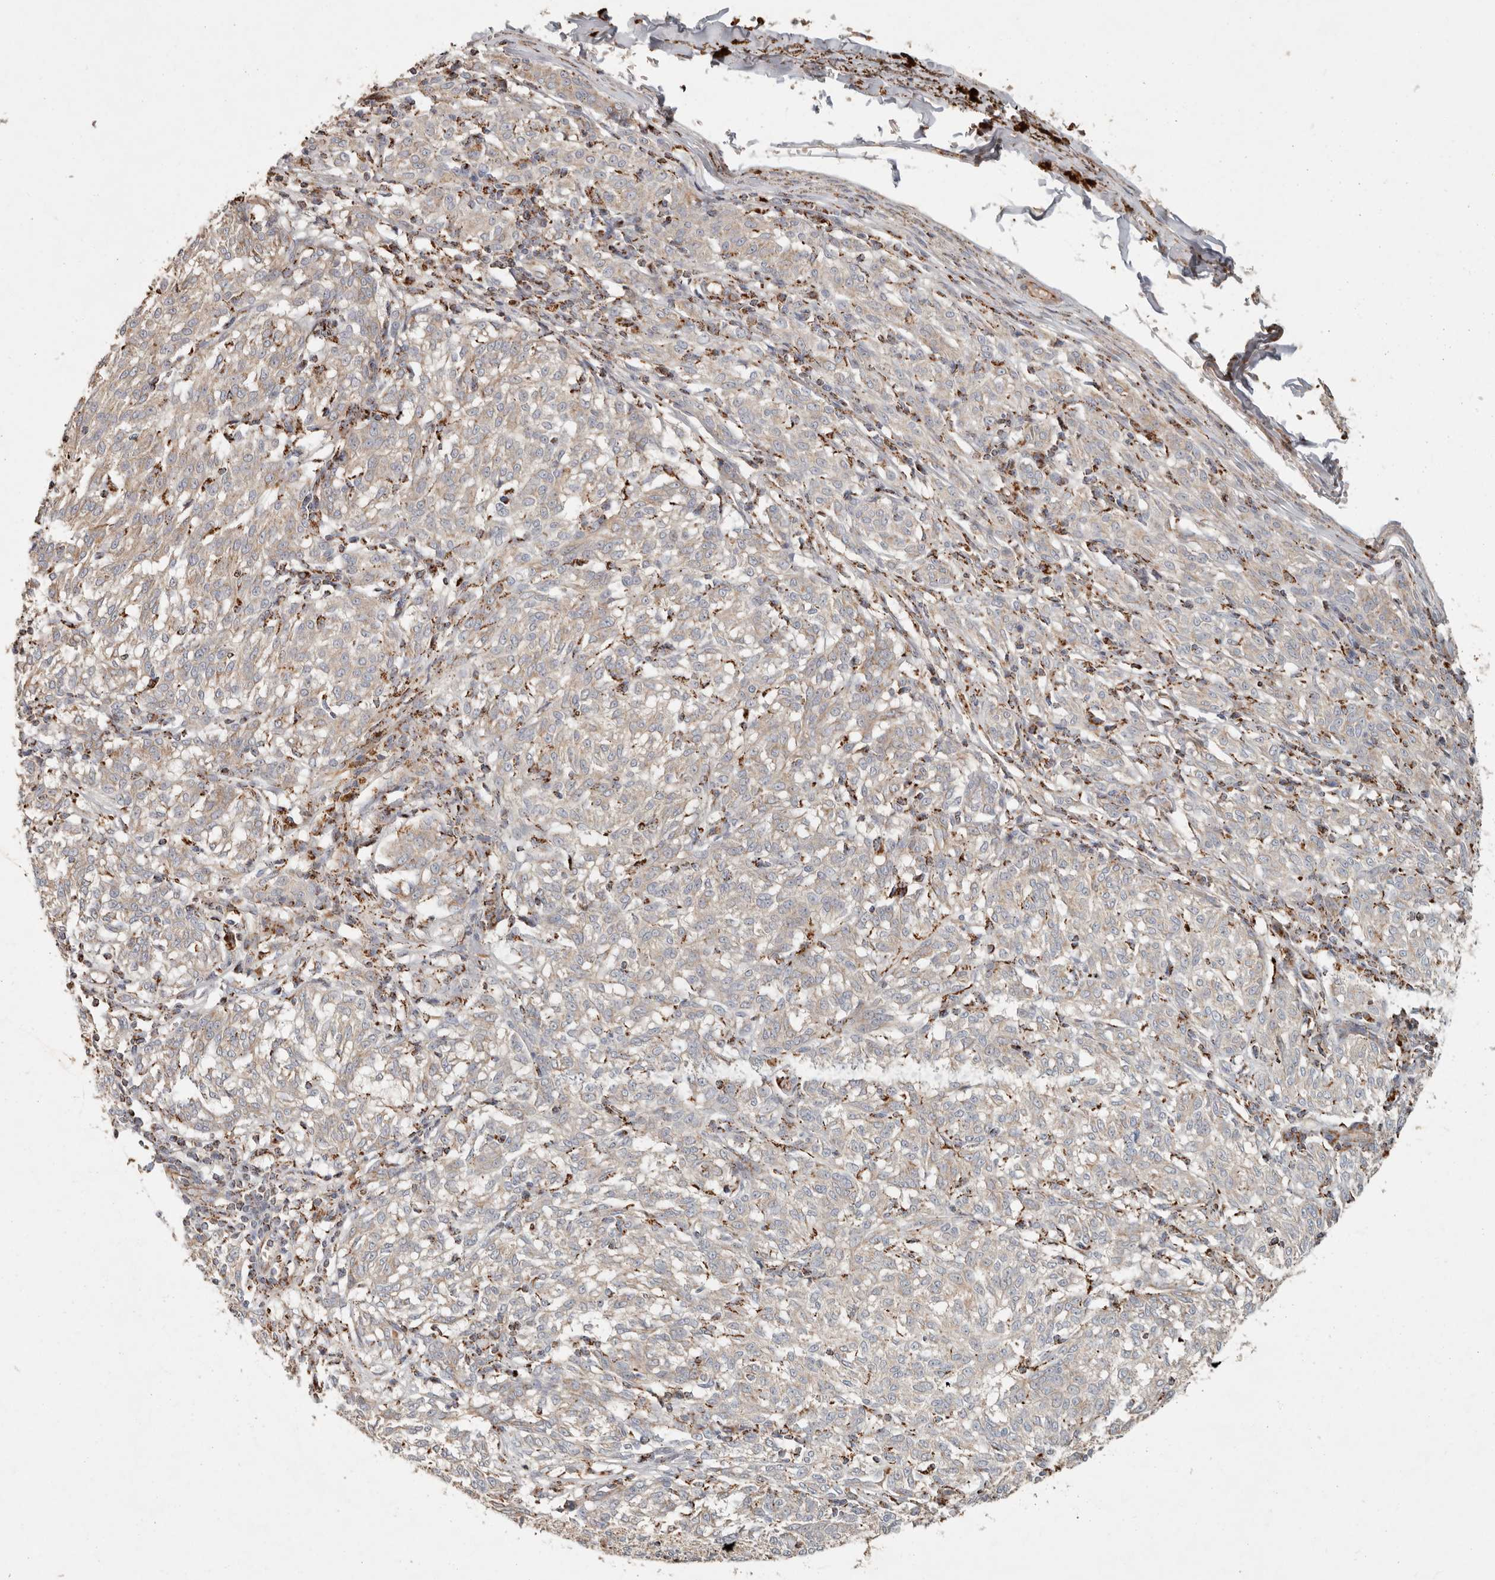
{"staining": {"intensity": "negative", "quantity": "none", "location": "none"}, "tissue": "melanoma", "cell_type": "Tumor cells", "image_type": "cancer", "snomed": [{"axis": "morphology", "description": "Malignant melanoma, NOS"}, {"axis": "topography", "description": "Skin"}], "caption": "Immunohistochemistry micrograph of melanoma stained for a protein (brown), which demonstrates no staining in tumor cells.", "gene": "ARHGEF10L", "patient": {"sex": "female", "age": 72}}